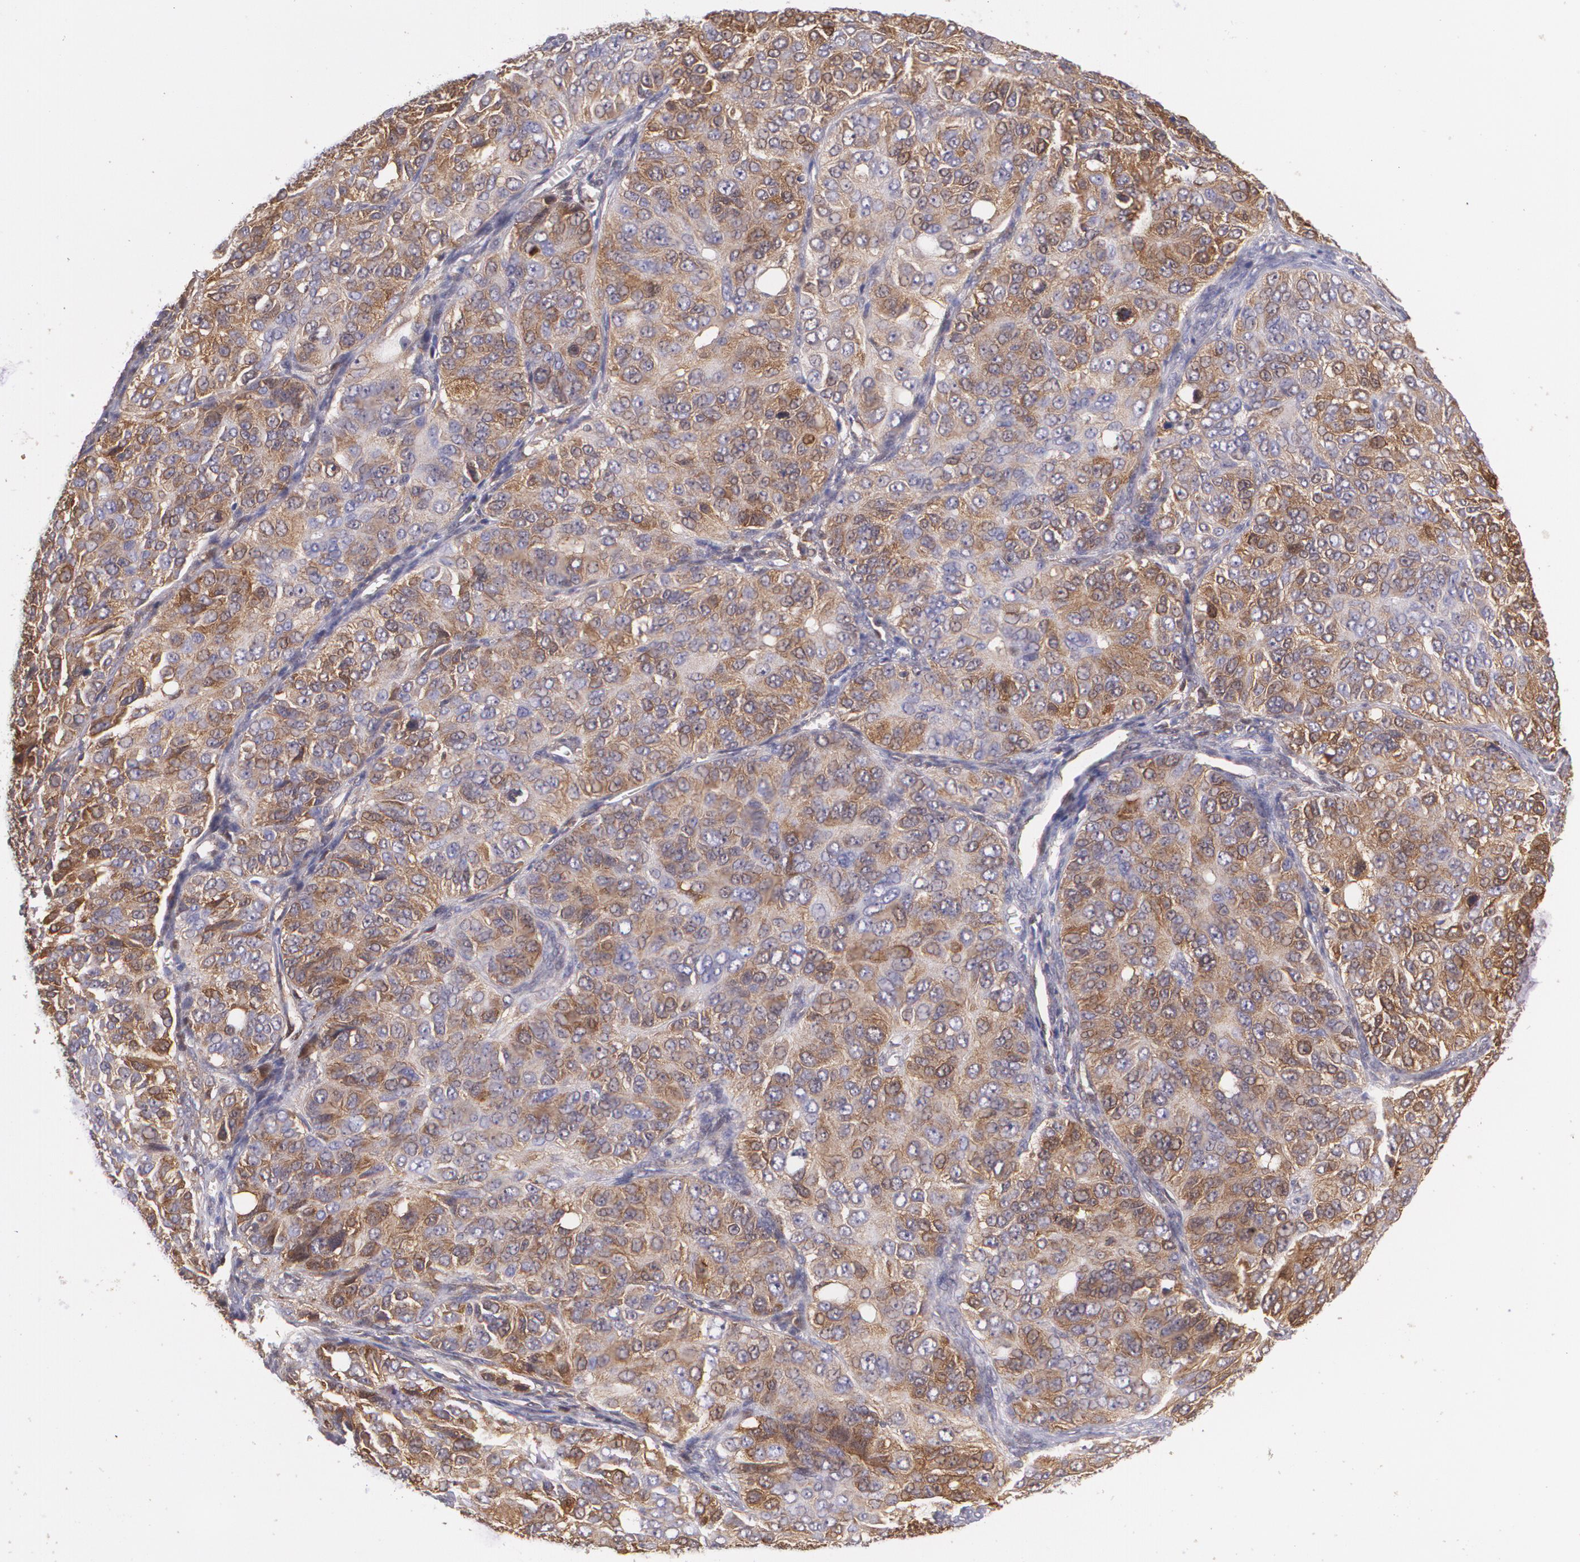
{"staining": {"intensity": "moderate", "quantity": ">75%", "location": "cytoplasmic/membranous"}, "tissue": "ovarian cancer", "cell_type": "Tumor cells", "image_type": "cancer", "snomed": [{"axis": "morphology", "description": "Carcinoma, endometroid"}, {"axis": "topography", "description": "Ovary"}], "caption": "Brown immunohistochemical staining in human ovarian cancer (endometroid carcinoma) shows moderate cytoplasmic/membranous expression in about >75% of tumor cells.", "gene": "HSPH1", "patient": {"sex": "female", "age": 51}}